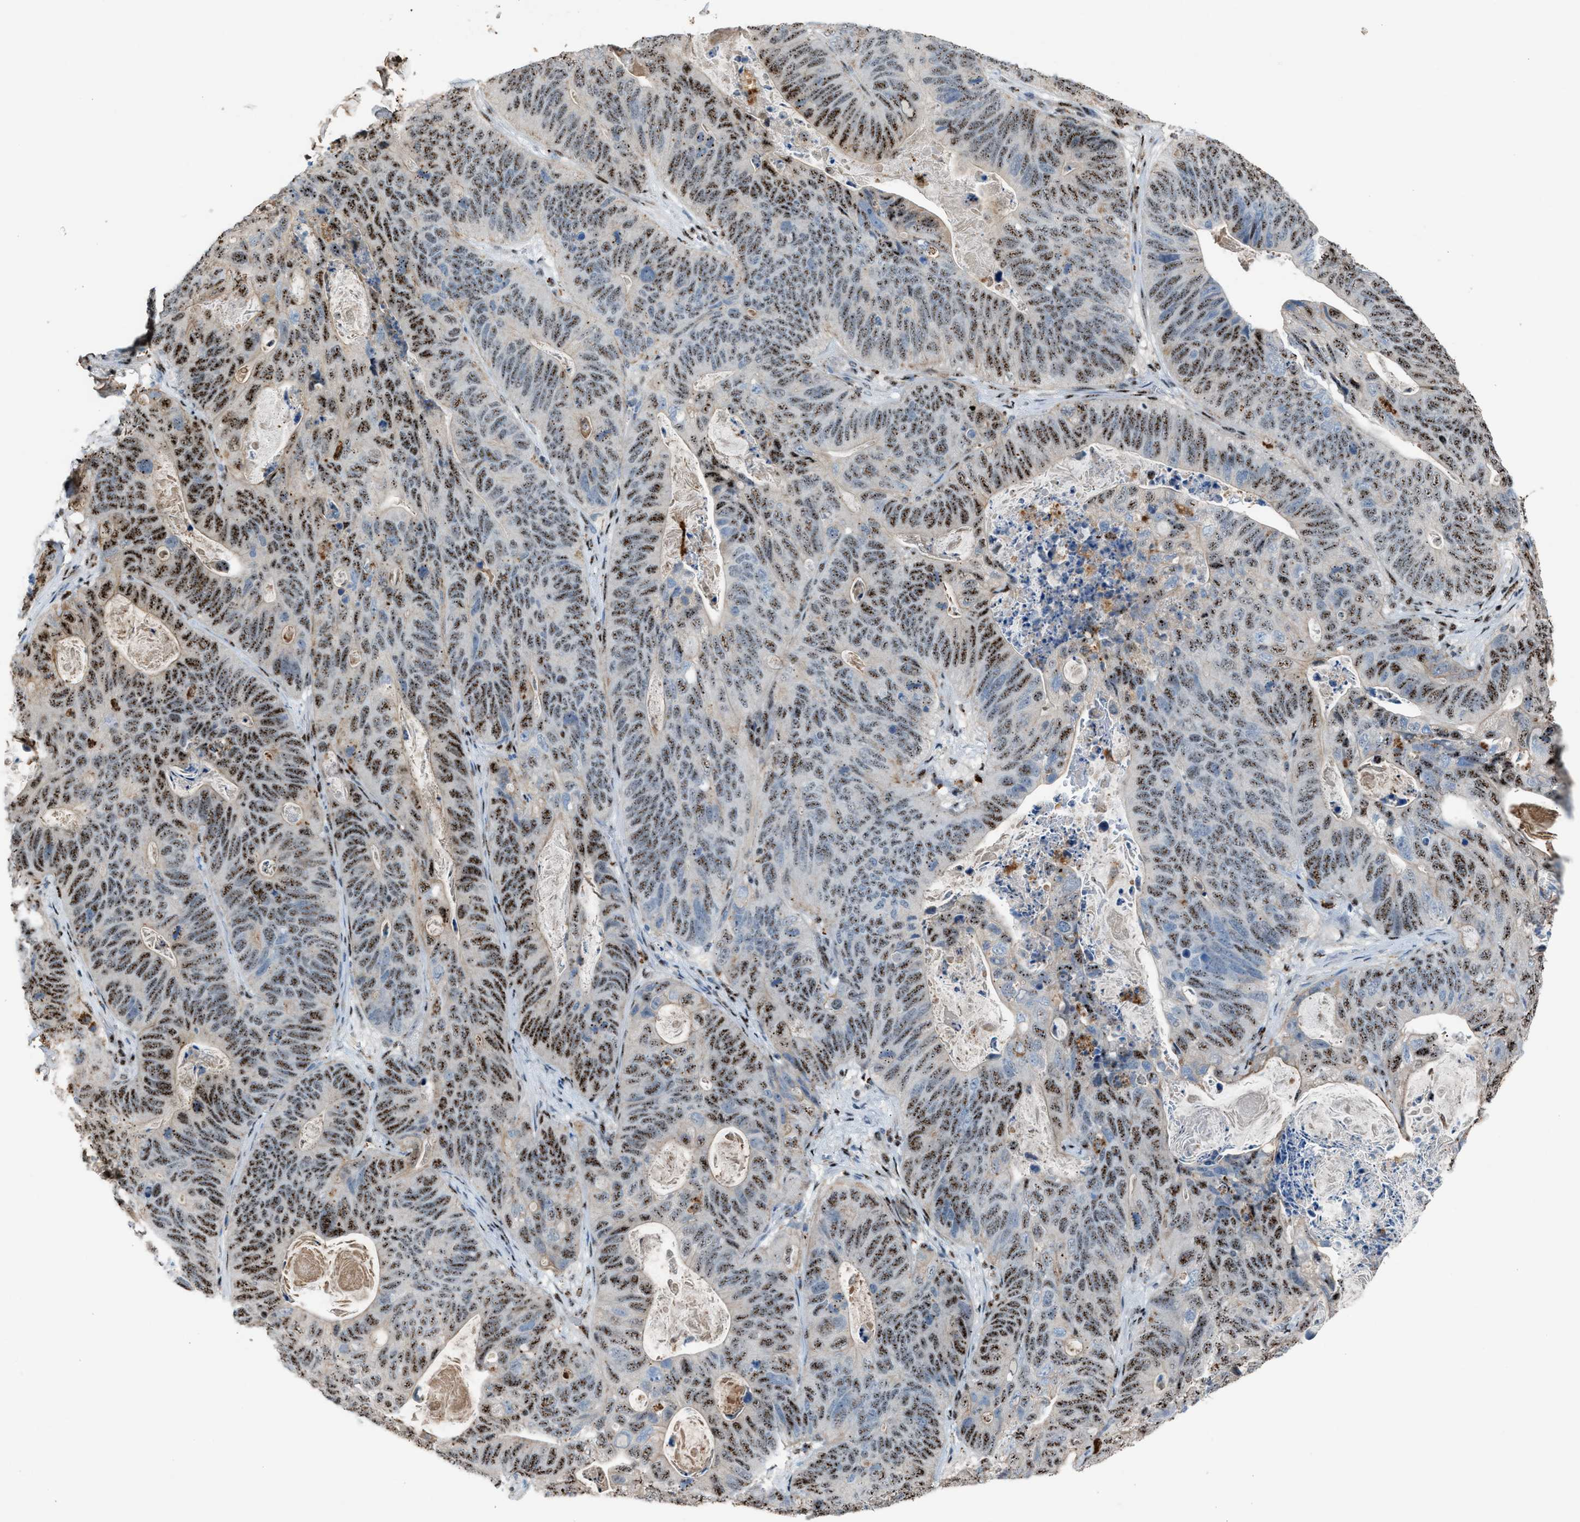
{"staining": {"intensity": "moderate", "quantity": ">75%", "location": "nuclear"}, "tissue": "stomach cancer", "cell_type": "Tumor cells", "image_type": "cancer", "snomed": [{"axis": "morphology", "description": "Normal tissue, NOS"}, {"axis": "morphology", "description": "Adenocarcinoma, NOS"}, {"axis": "topography", "description": "Stomach"}], "caption": "A brown stain shows moderate nuclear expression of a protein in stomach cancer tumor cells.", "gene": "CENPP", "patient": {"sex": "female", "age": 89}}